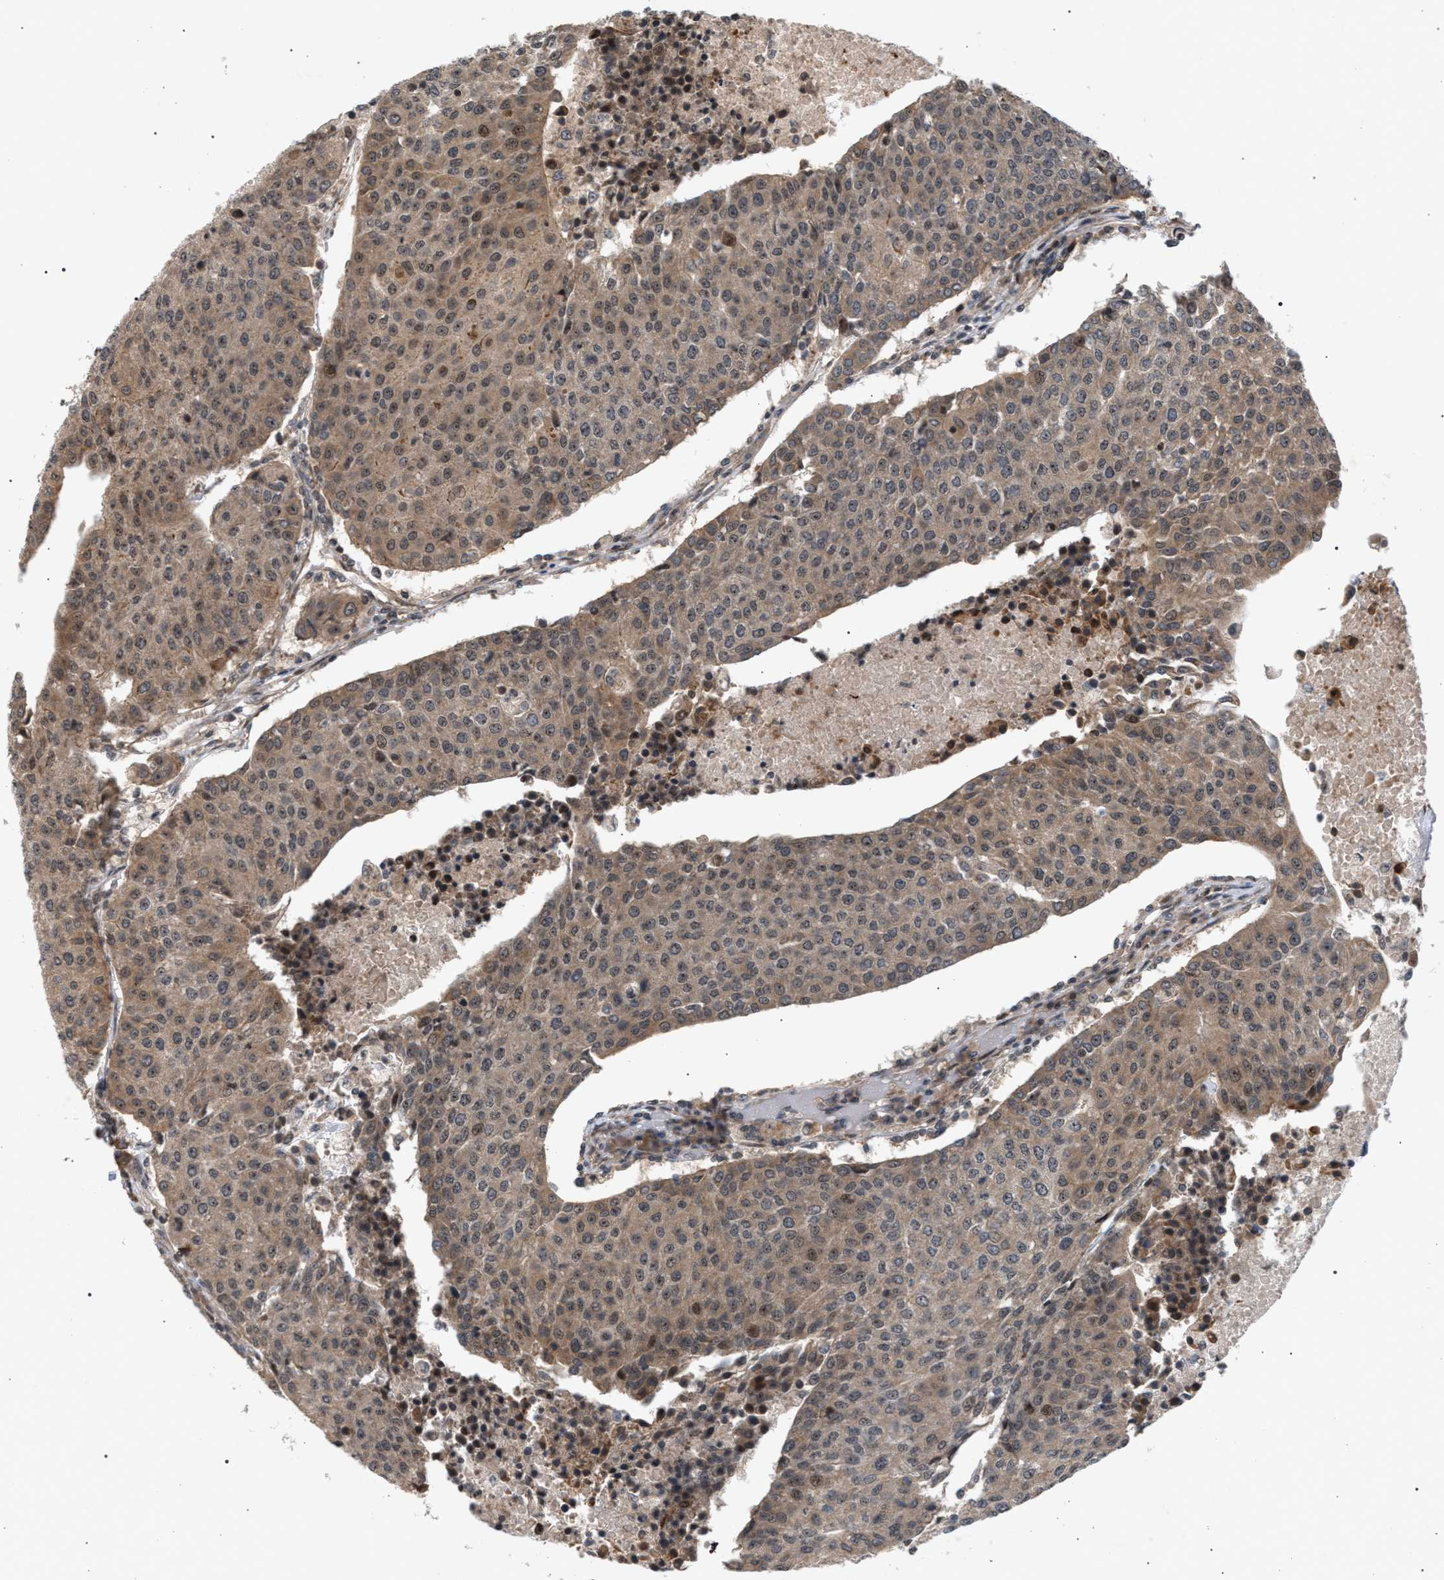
{"staining": {"intensity": "weak", "quantity": ">75%", "location": "cytoplasmic/membranous"}, "tissue": "urothelial cancer", "cell_type": "Tumor cells", "image_type": "cancer", "snomed": [{"axis": "morphology", "description": "Urothelial carcinoma, High grade"}, {"axis": "topography", "description": "Urinary bladder"}], "caption": "The photomicrograph exhibits a brown stain indicating the presence of a protein in the cytoplasmic/membranous of tumor cells in urothelial cancer.", "gene": "IRAK4", "patient": {"sex": "female", "age": 85}}